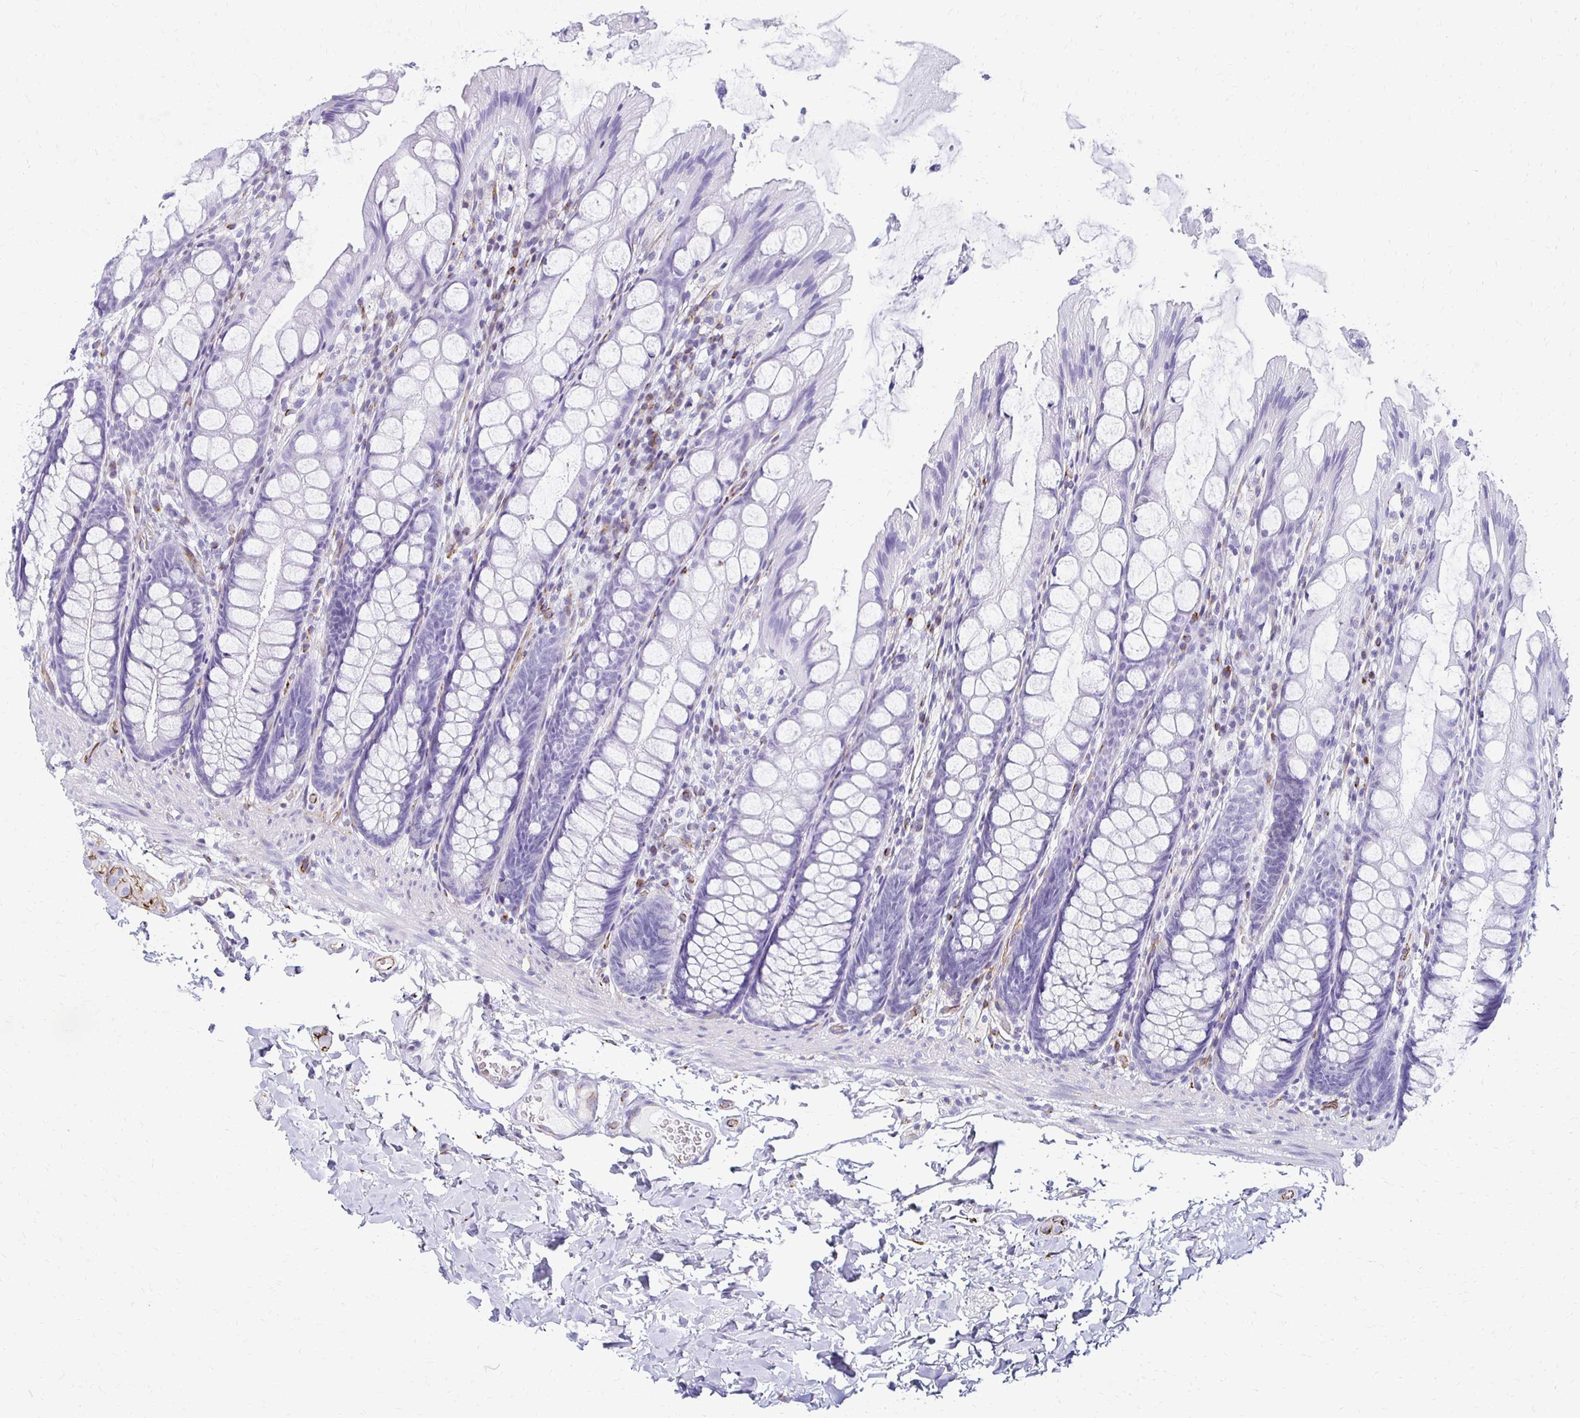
{"staining": {"intensity": "strong", "quantity": "25%-75%", "location": "cytoplasmic/membranous"}, "tissue": "colon", "cell_type": "Endothelial cells", "image_type": "normal", "snomed": [{"axis": "morphology", "description": "Normal tissue, NOS"}, {"axis": "topography", "description": "Colon"}], "caption": "Immunohistochemical staining of unremarkable colon demonstrates strong cytoplasmic/membranous protein expression in about 25%-75% of endothelial cells.", "gene": "TMEM54", "patient": {"sex": "male", "age": 47}}